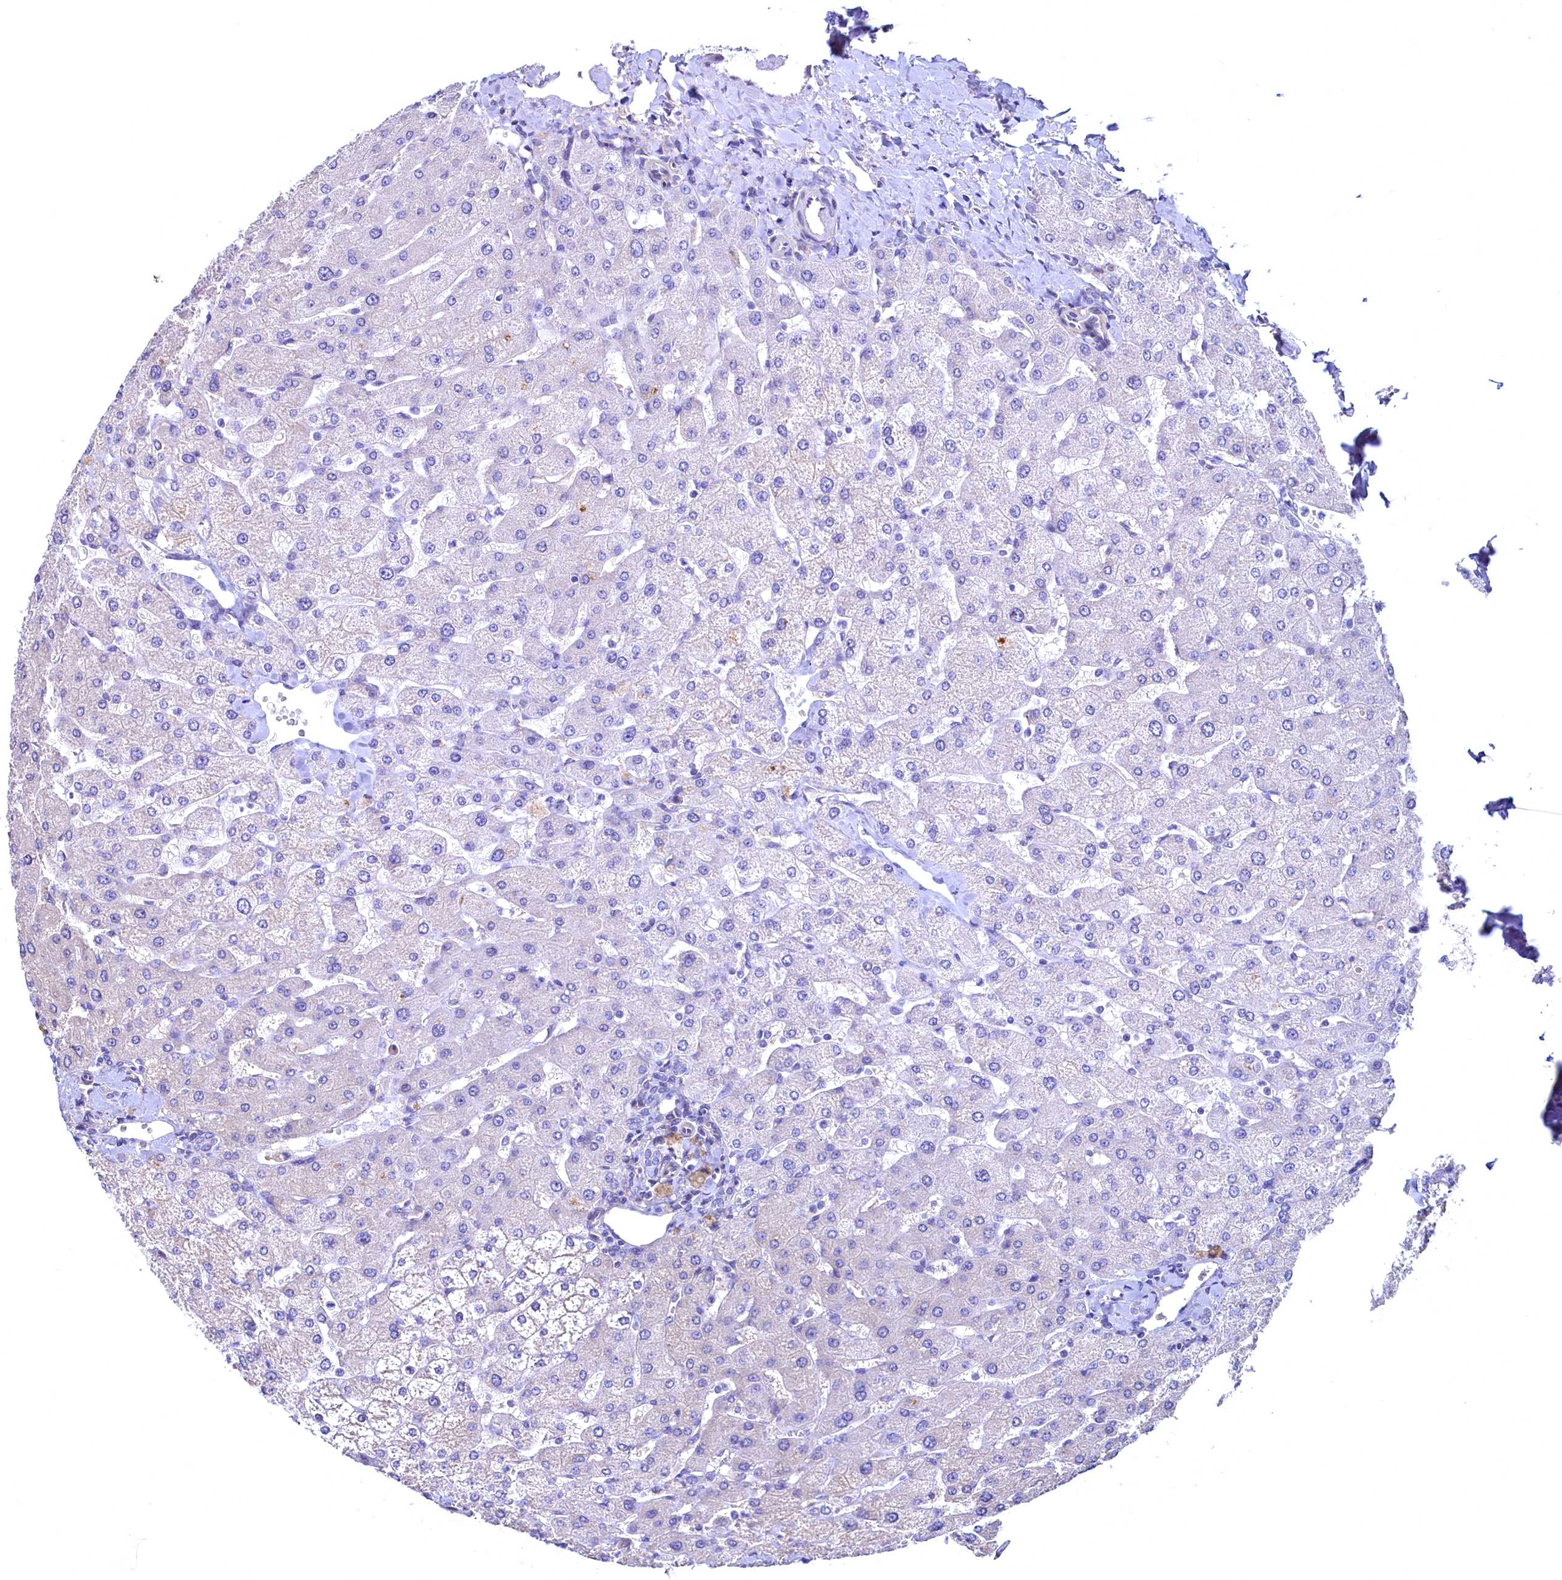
{"staining": {"intensity": "negative", "quantity": "none", "location": "none"}, "tissue": "liver", "cell_type": "Cholangiocytes", "image_type": "normal", "snomed": [{"axis": "morphology", "description": "Normal tissue, NOS"}, {"axis": "topography", "description": "Liver"}], "caption": "The photomicrograph demonstrates no staining of cholangiocytes in unremarkable liver.", "gene": "FLYWCH2", "patient": {"sex": "male", "age": 55}}